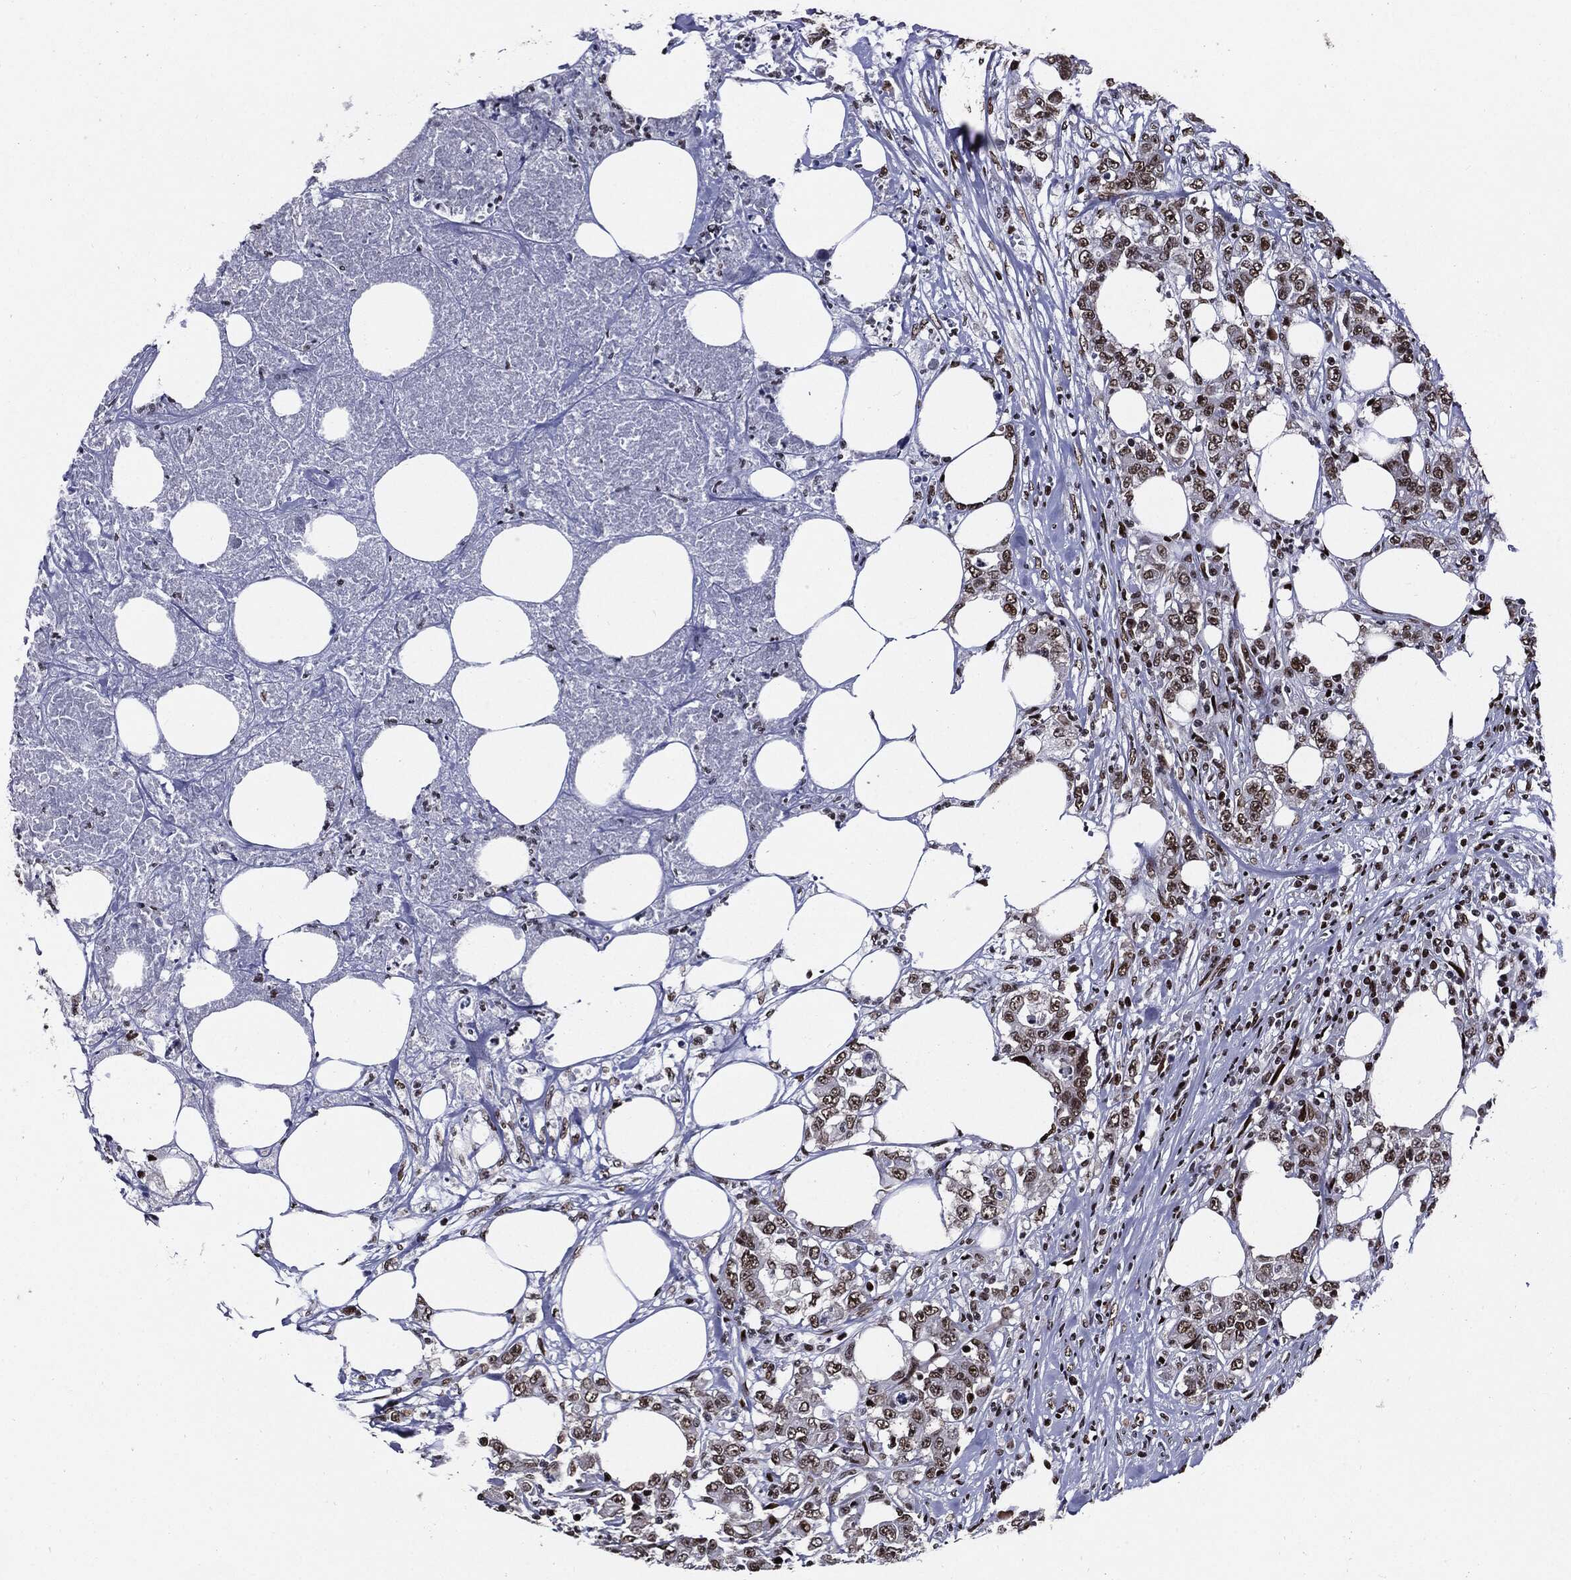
{"staining": {"intensity": "moderate", "quantity": ">75%", "location": "nuclear"}, "tissue": "colorectal cancer", "cell_type": "Tumor cells", "image_type": "cancer", "snomed": [{"axis": "morphology", "description": "Adenocarcinoma, NOS"}, {"axis": "topography", "description": "Colon"}], "caption": "High-power microscopy captured an immunohistochemistry (IHC) photomicrograph of adenocarcinoma (colorectal), revealing moderate nuclear staining in approximately >75% of tumor cells.", "gene": "ZFP91", "patient": {"sex": "female", "age": 48}}